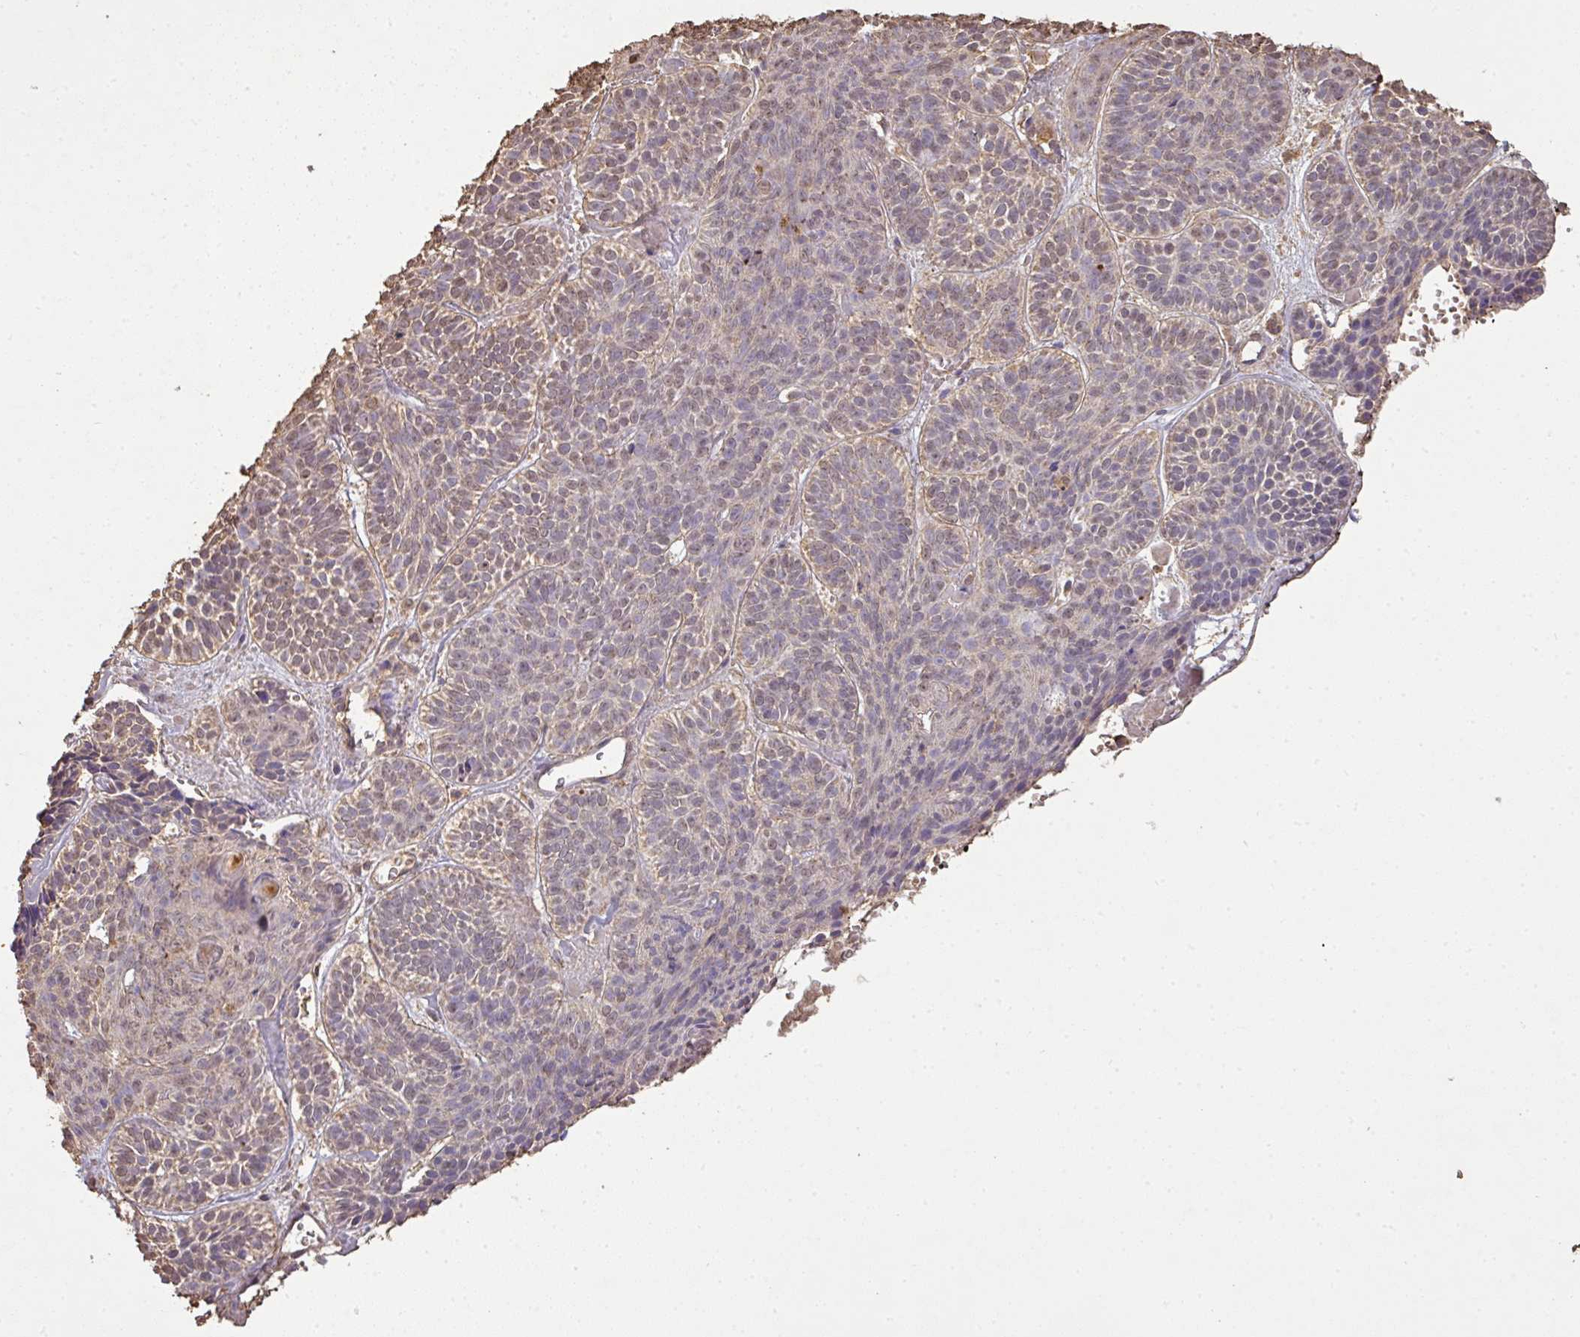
{"staining": {"intensity": "weak", "quantity": "25%-75%", "location": "nuclear"}, "tissue": "skin cancer", "cell_type": "Tumor cells", "image_type": "cancer", "snomed": [{"axis": "morphology", "description": "Basal cell carcinoma"}, {"axis": "topography", "description": "Skin"}], "caption": "An immunohistochemistry histopathology image of neoplastic tissue is shown. Protein staining in brown shows weak nuclear positivity in skin basal cell carcinoma within tumor cells.", "gene": "ATAT1", "patient": {"sex": "male", "age": 85}}